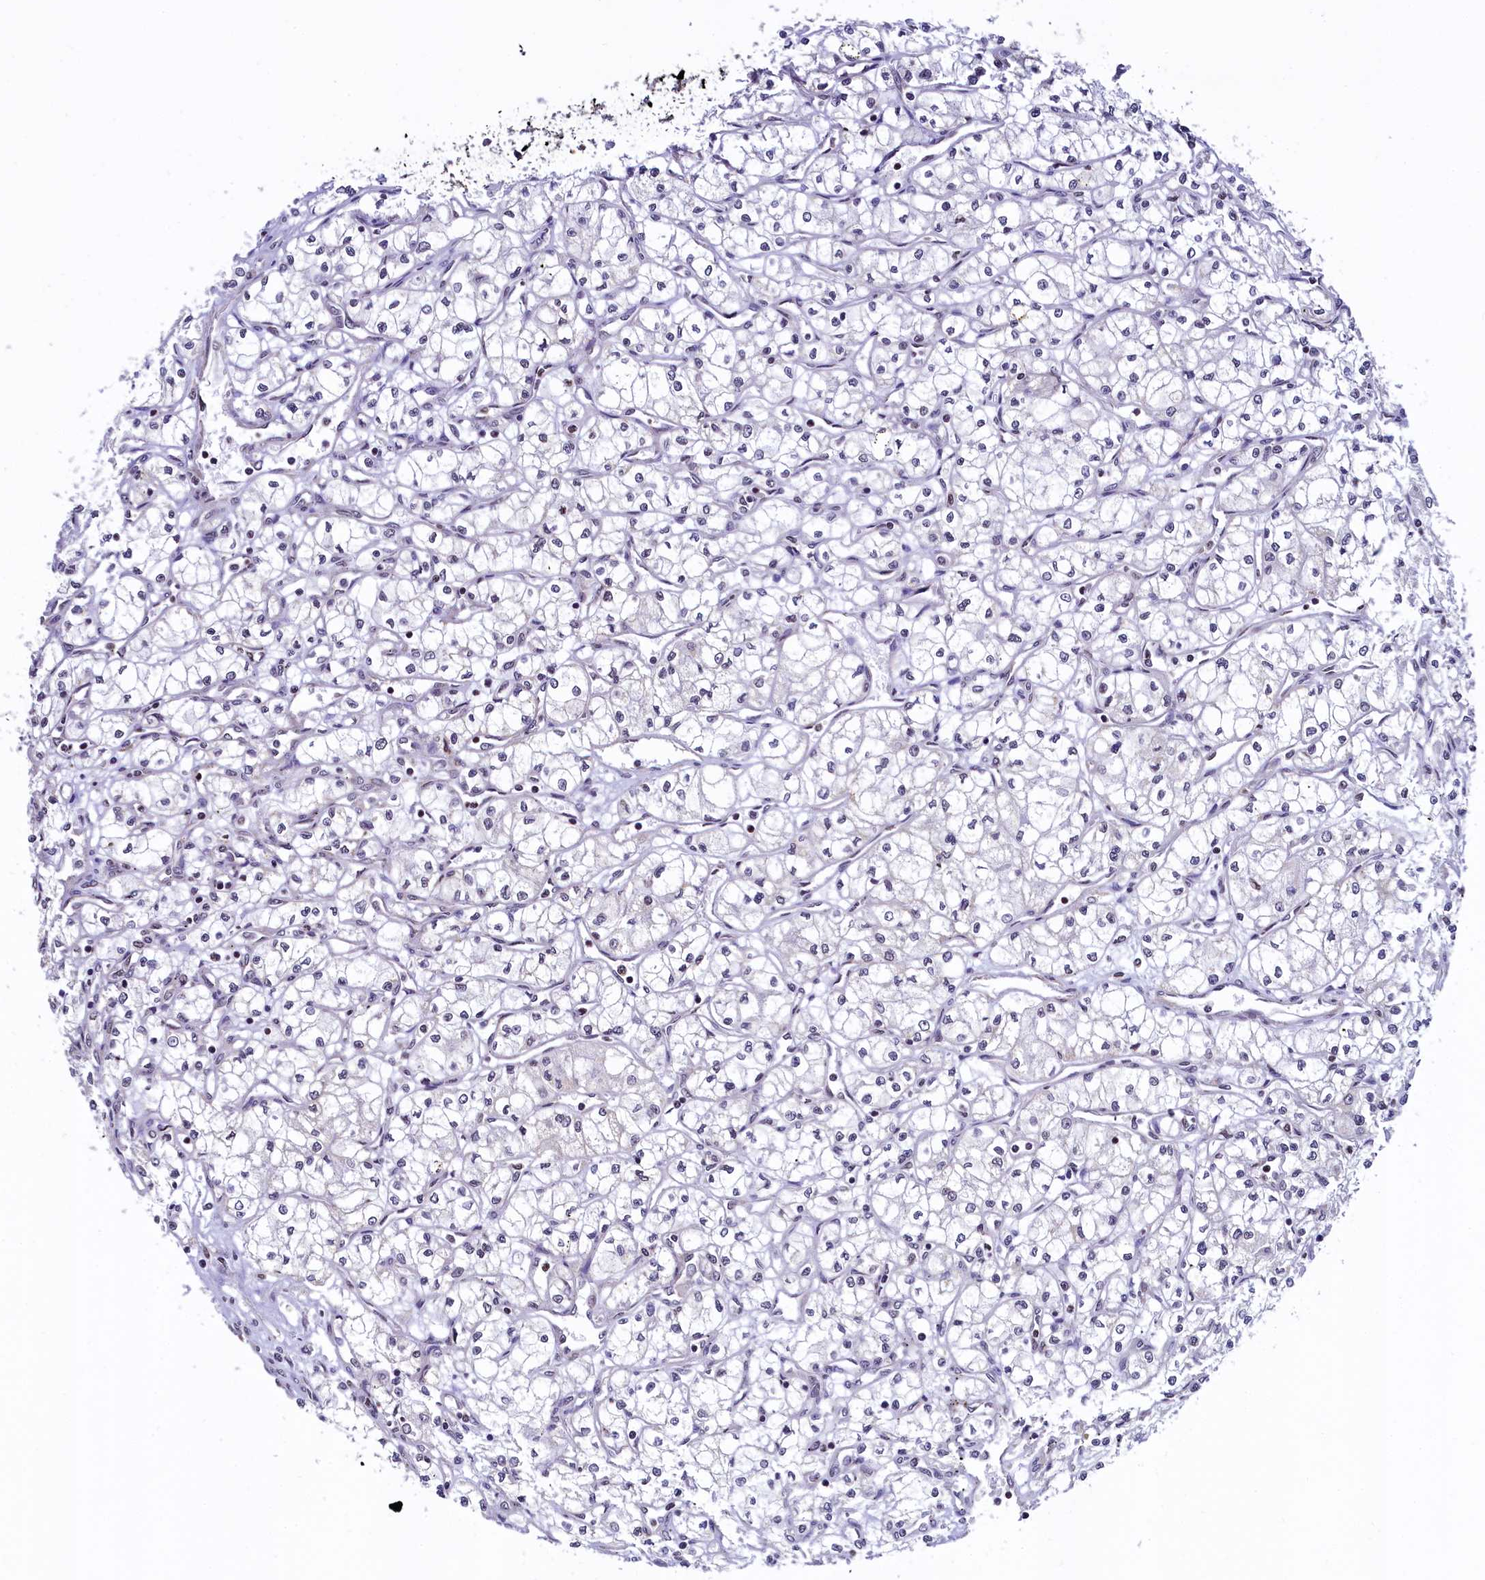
{"staining": {"intensity": "negative", "quantity": "none", "location": "none"}, "tissue": "renal cancer", "cell_type": "Tumor cells", "image_type": "cancer", "snomed": [{"axis": "morphology", "description": "Adenocarcinoma, NOS"}, {"axis": "topography", "description": "Kidney"}], "caption": "This photomicrograph is of renal cancer stained with immunohistochemistry to label a protein in brown with the nuclei are counter-stained blue. There is no expression in tumor cells. (Stains: DAB (3,3'-diaminobenzidine) immunohistochemistry with hematoxylin counter stain, Microscopy: brightfield microscopy at high magnification).", "gene": "ZNF2", "patient": {"sex": "male", "age": 59}}